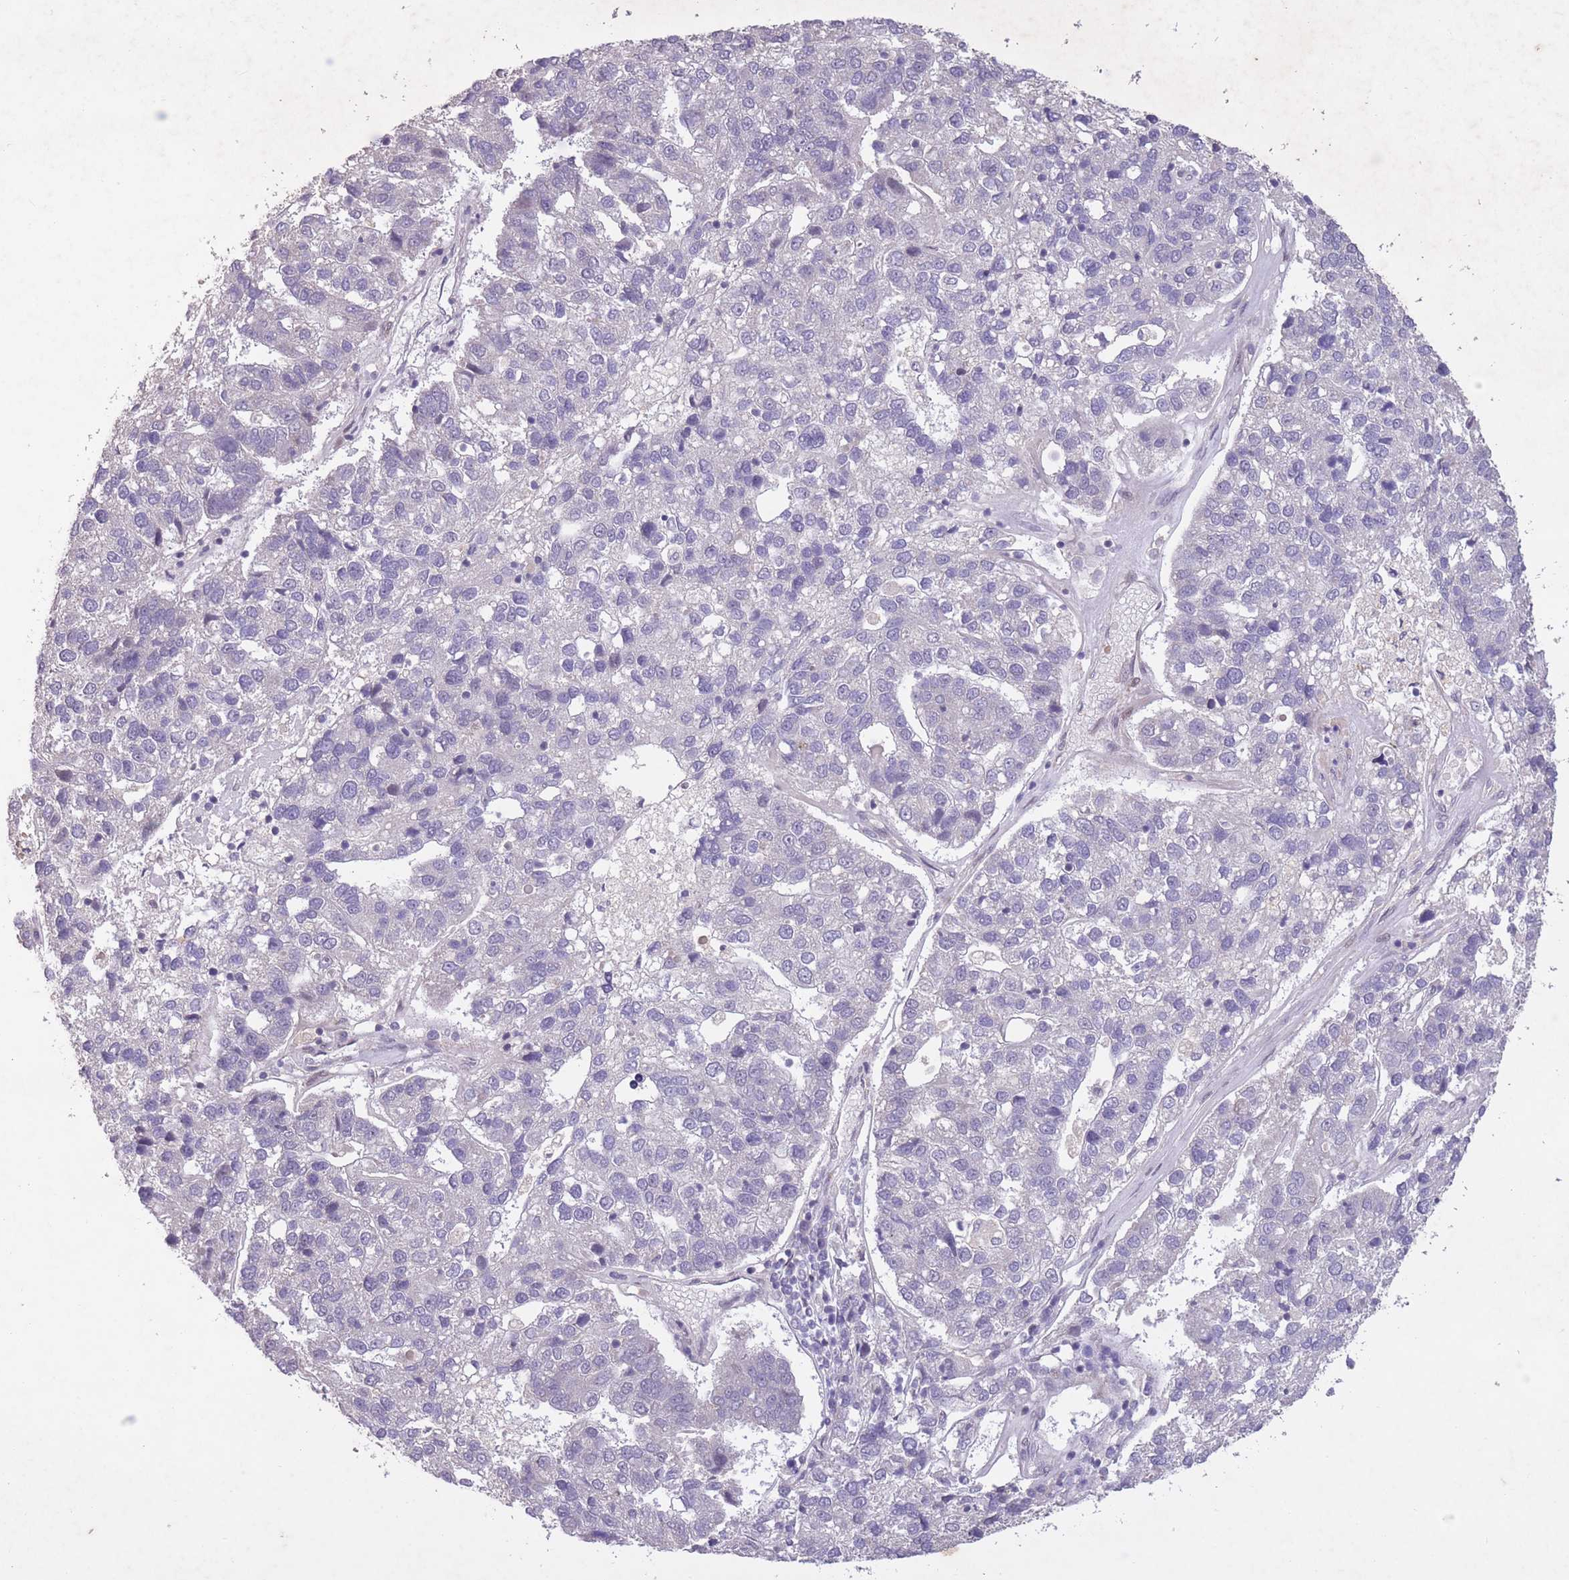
{"staining": {"intensity": "negative", "quantity": "none", "location": "none"}, "tissue": "pancreatic cancer", "cell_type": "Tumor cells", "image_type": "cancer", "snomed": [{"axis": "morphology", "description": "Adenocarcinoma, NOS"}, {"axis": "topography", "description": "Pancreas"}], "caption": "IHC photomicrograph of neoplastic tissue: pancreatic cancer (adenocarcinoma) stained with DAB reveals no significant protein expression in tumor cells. Brightfield microscopy of IHC stained with DAB (brown) and hematoxylin (blue), captured at high magnification.", "gene": "CBX6", "patient": {"sex": "female", "age": 61}}